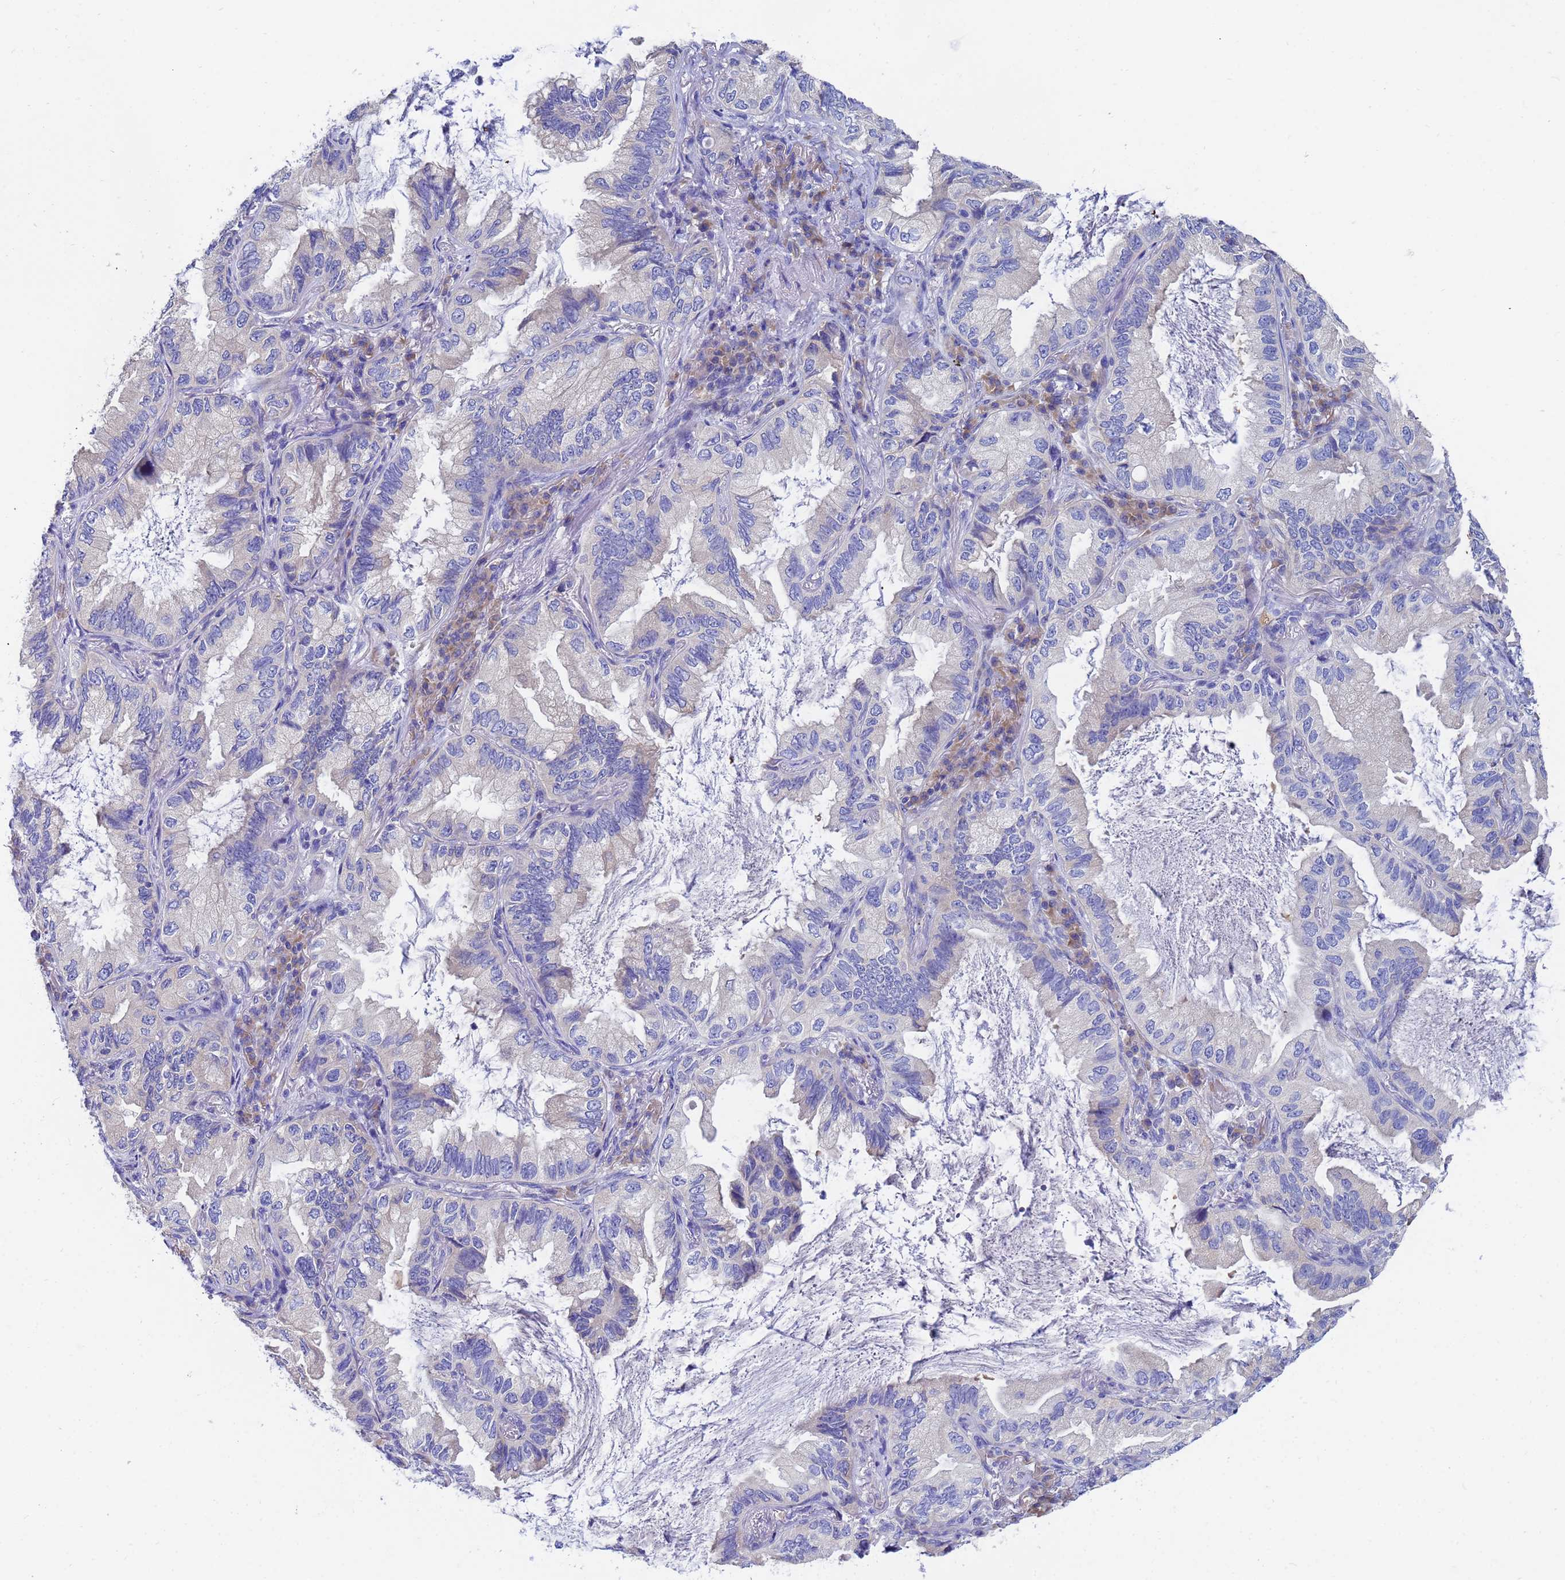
{"staining": {"intensity": "negative", "quantity": "none", "location": "none"}, "tissue": "lung cancer", "cell_type": "Tumor cells", "image_type": "cancer", "snomed": [{"axis": "morphology", "description": "Adenocarcinoma, NOS"}, {"axis": "topography", "description": "Lung"}], "caption": "Immunohistochemistry (IHC) of human lung cancer (adenocarcinoma) displays no positivity in tumor cells. The staining was performed using DAB (3,3'-diaminobenzidine) to visualize the protein expression in brown, while the nuclei were stained in blue with hematoxylin (Magnification: 20x).", "gene": "UBE2O", "patient": {"sex": "female", "age": 69}}